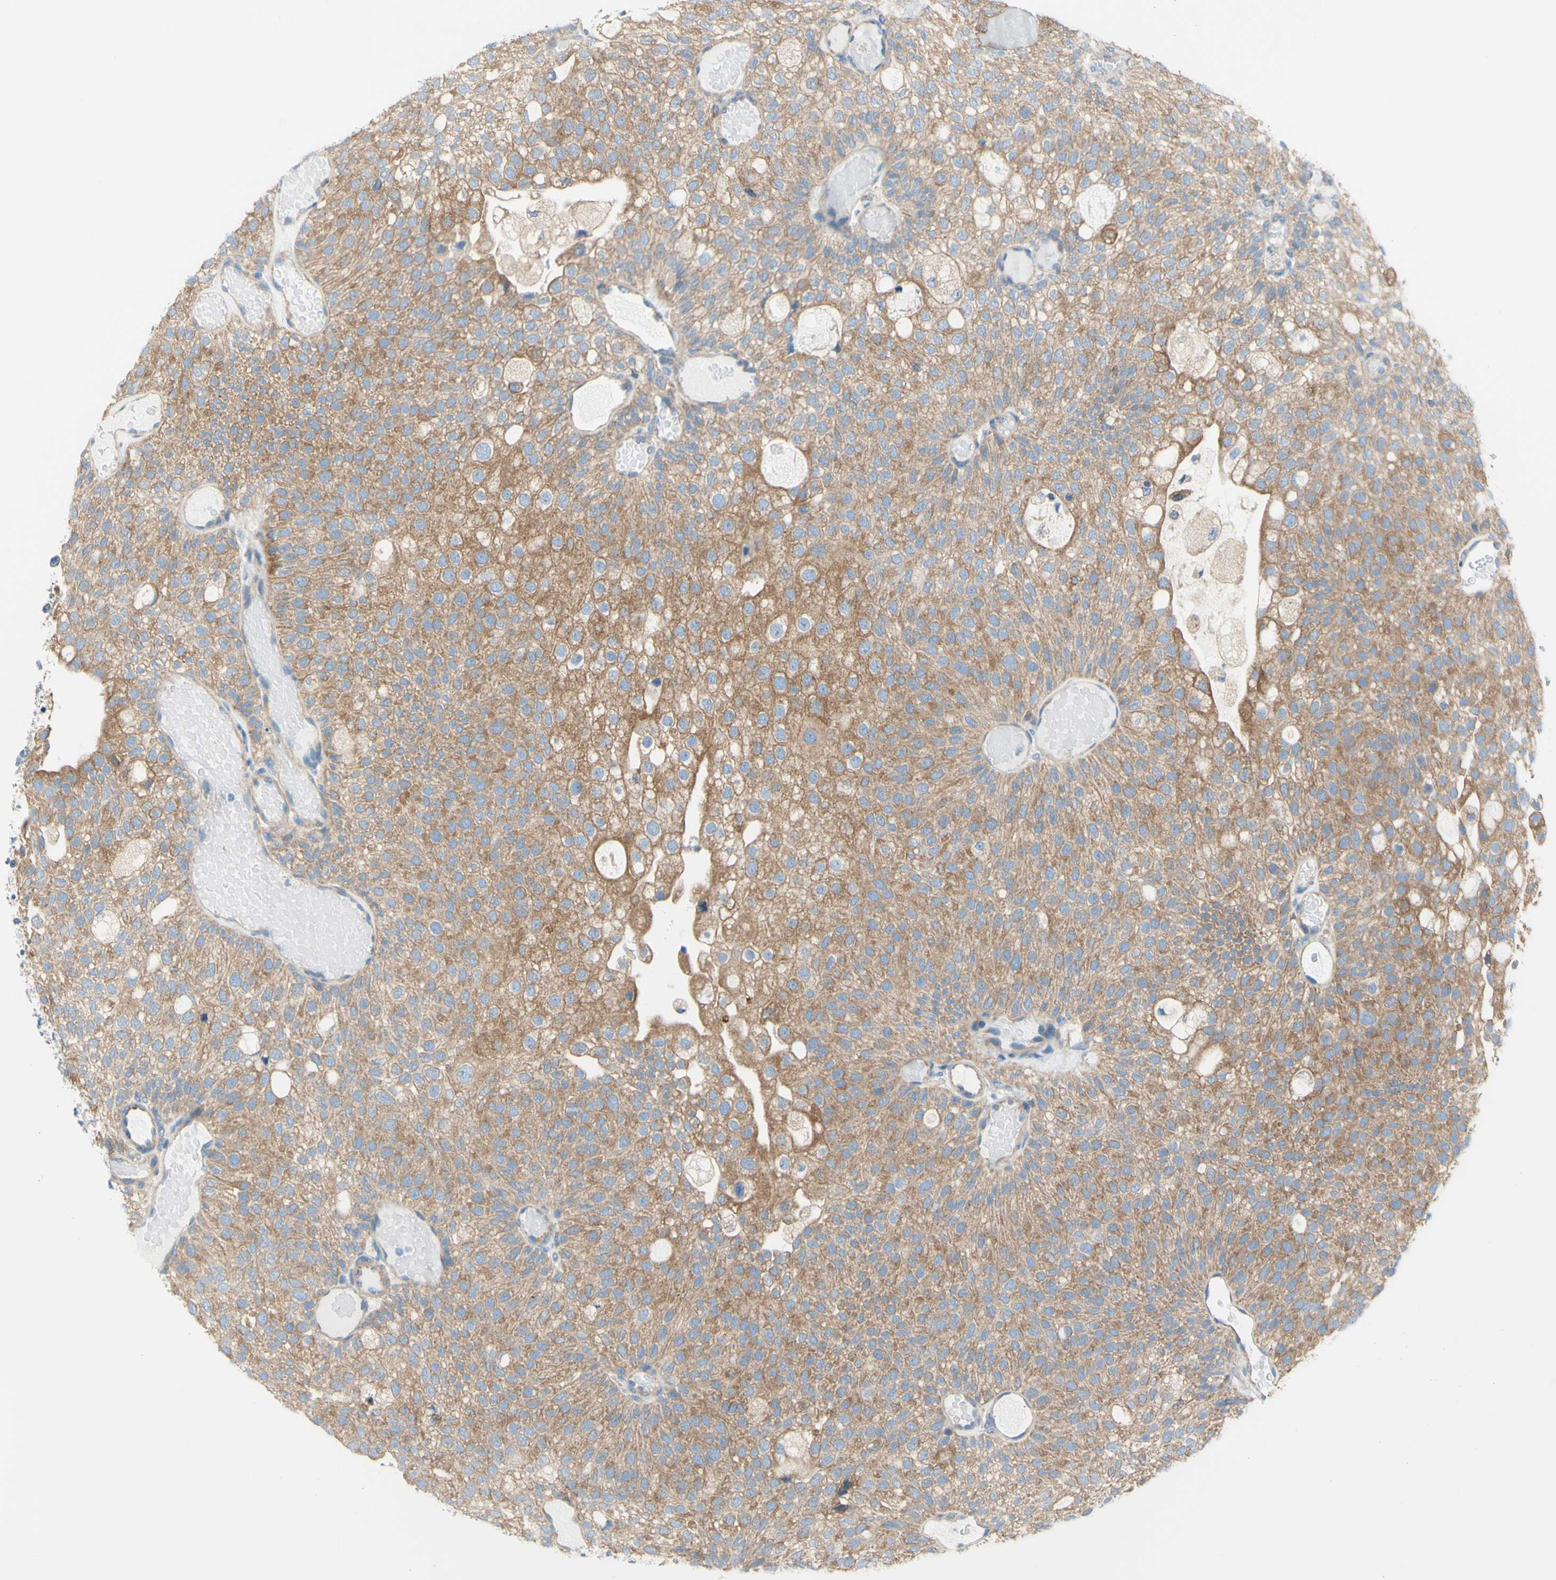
{"staining": {"intensity": "moderate", "quantity": ">75%", "location": "cytoplasmic/membranous"}, "tissue": "urothelial cancer", "cell_type": "Tumor cells", "image_type": "cancer", "snomed": [{"axis": "morphology", "description": "Urothelial carcinoma, Low grade"}, {"axis": "topography", "description": "Urinary bladder"}], "caption": "Immunohistochemistry (IHC) (DAB) staining of urothelial cancer displays moderate cytoplasmic/membranous protein expression in about >75% of tumor cells.", "gene": "RETREG2", "patient": {"sex": "male", "age": 78}}